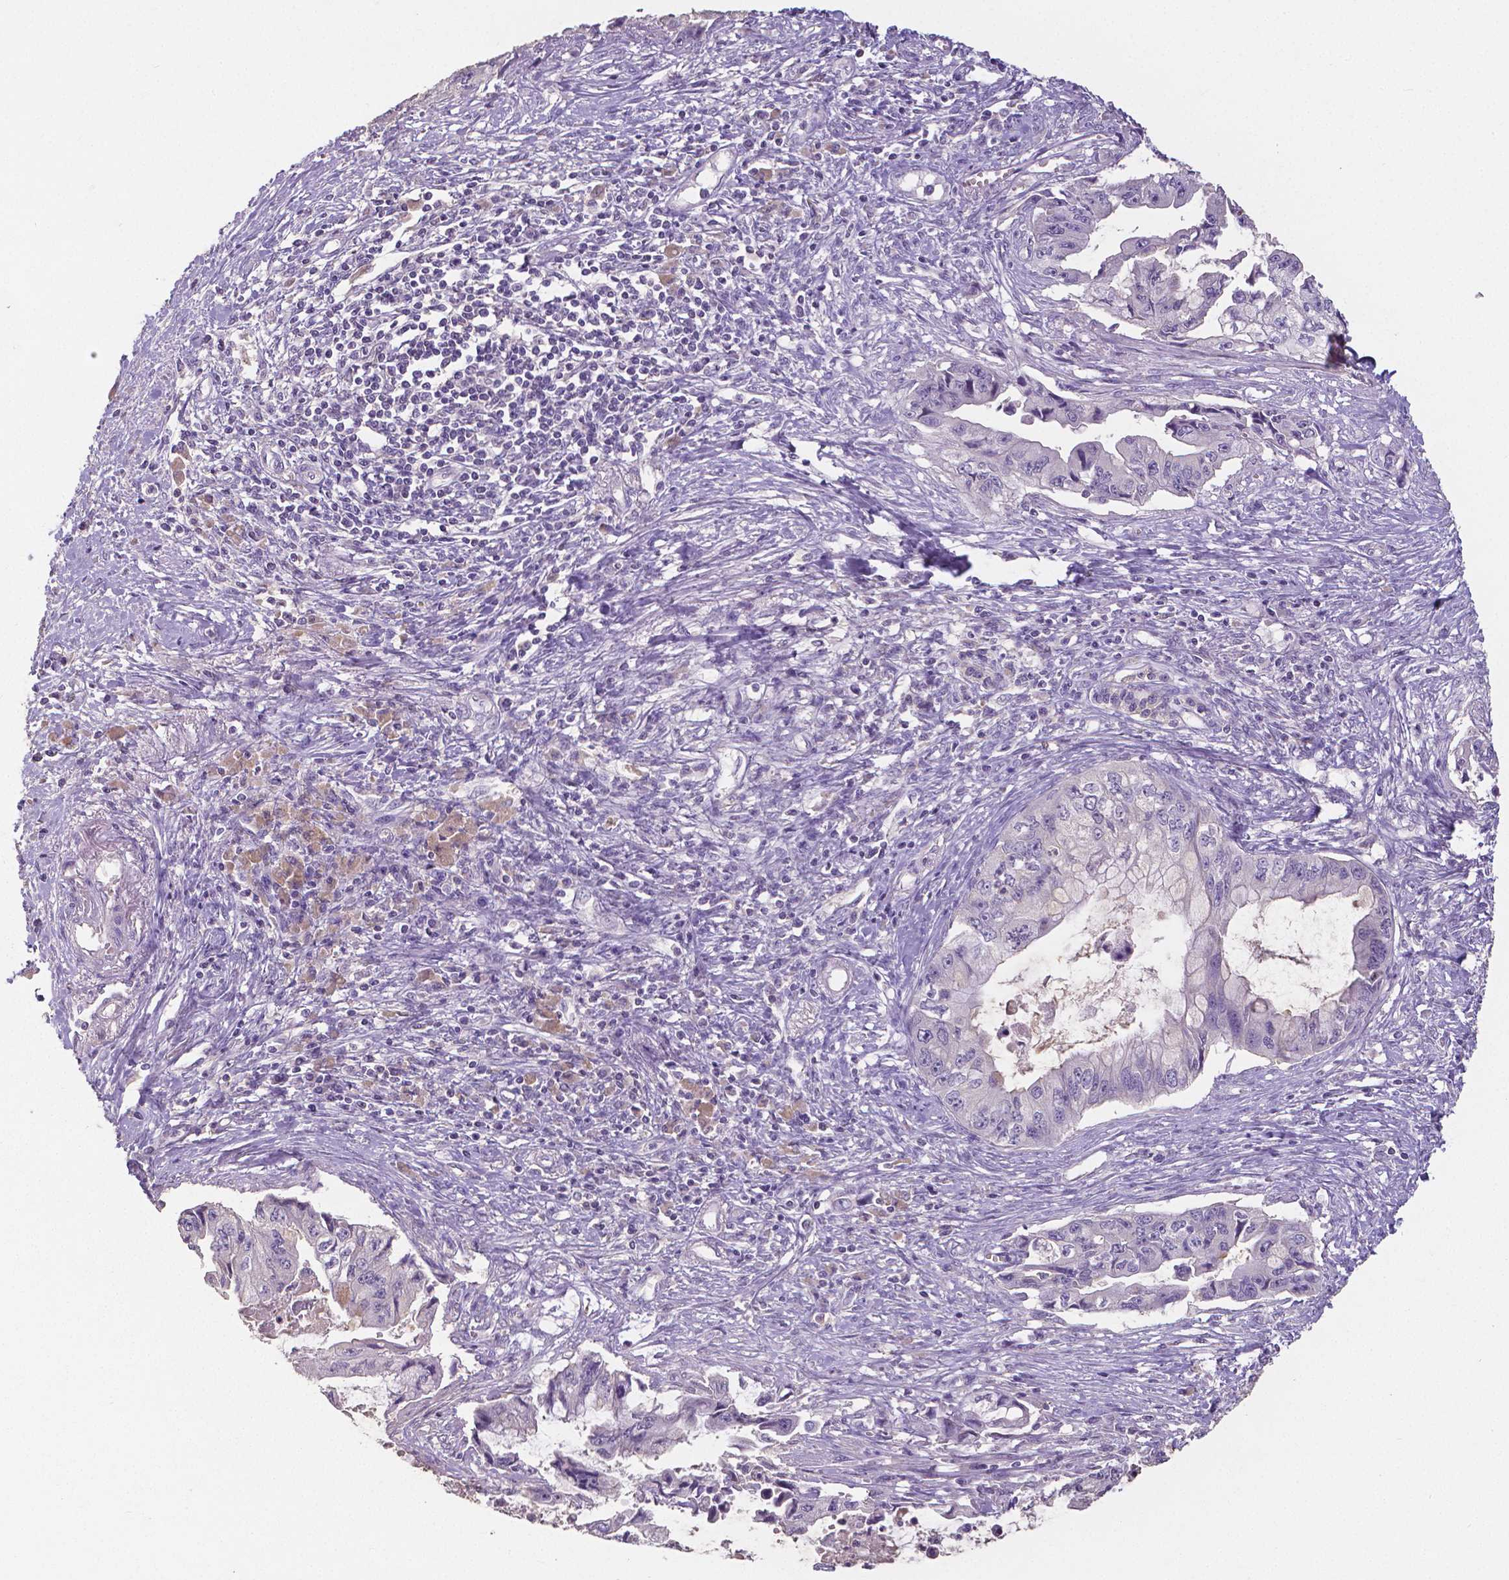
{"staining": {"intensity": "negative", "quantity": "none", "location": "none"}, "tissue": "pancreatic cancer", "cell_type": "Tumor cells", "image_type": "cancer", "snomed": [{"axis": "morphology", "description": "Adenocarcinoma, NOS"}, {"axis": "topography", "description": "Pancreas"}], "caption": "This photomicrograph is of pancreatic cancer (adenocarcinoma) stained with IHC to label a protein in brown with the nuclei are counter-stained blue. There is no staining in tumor cells. (DAB immunohistochemistry visualized using brightfield microscopy, high magnification).", "gene": "CRMP1", "patient": {"sex": "male", "age": 66}}